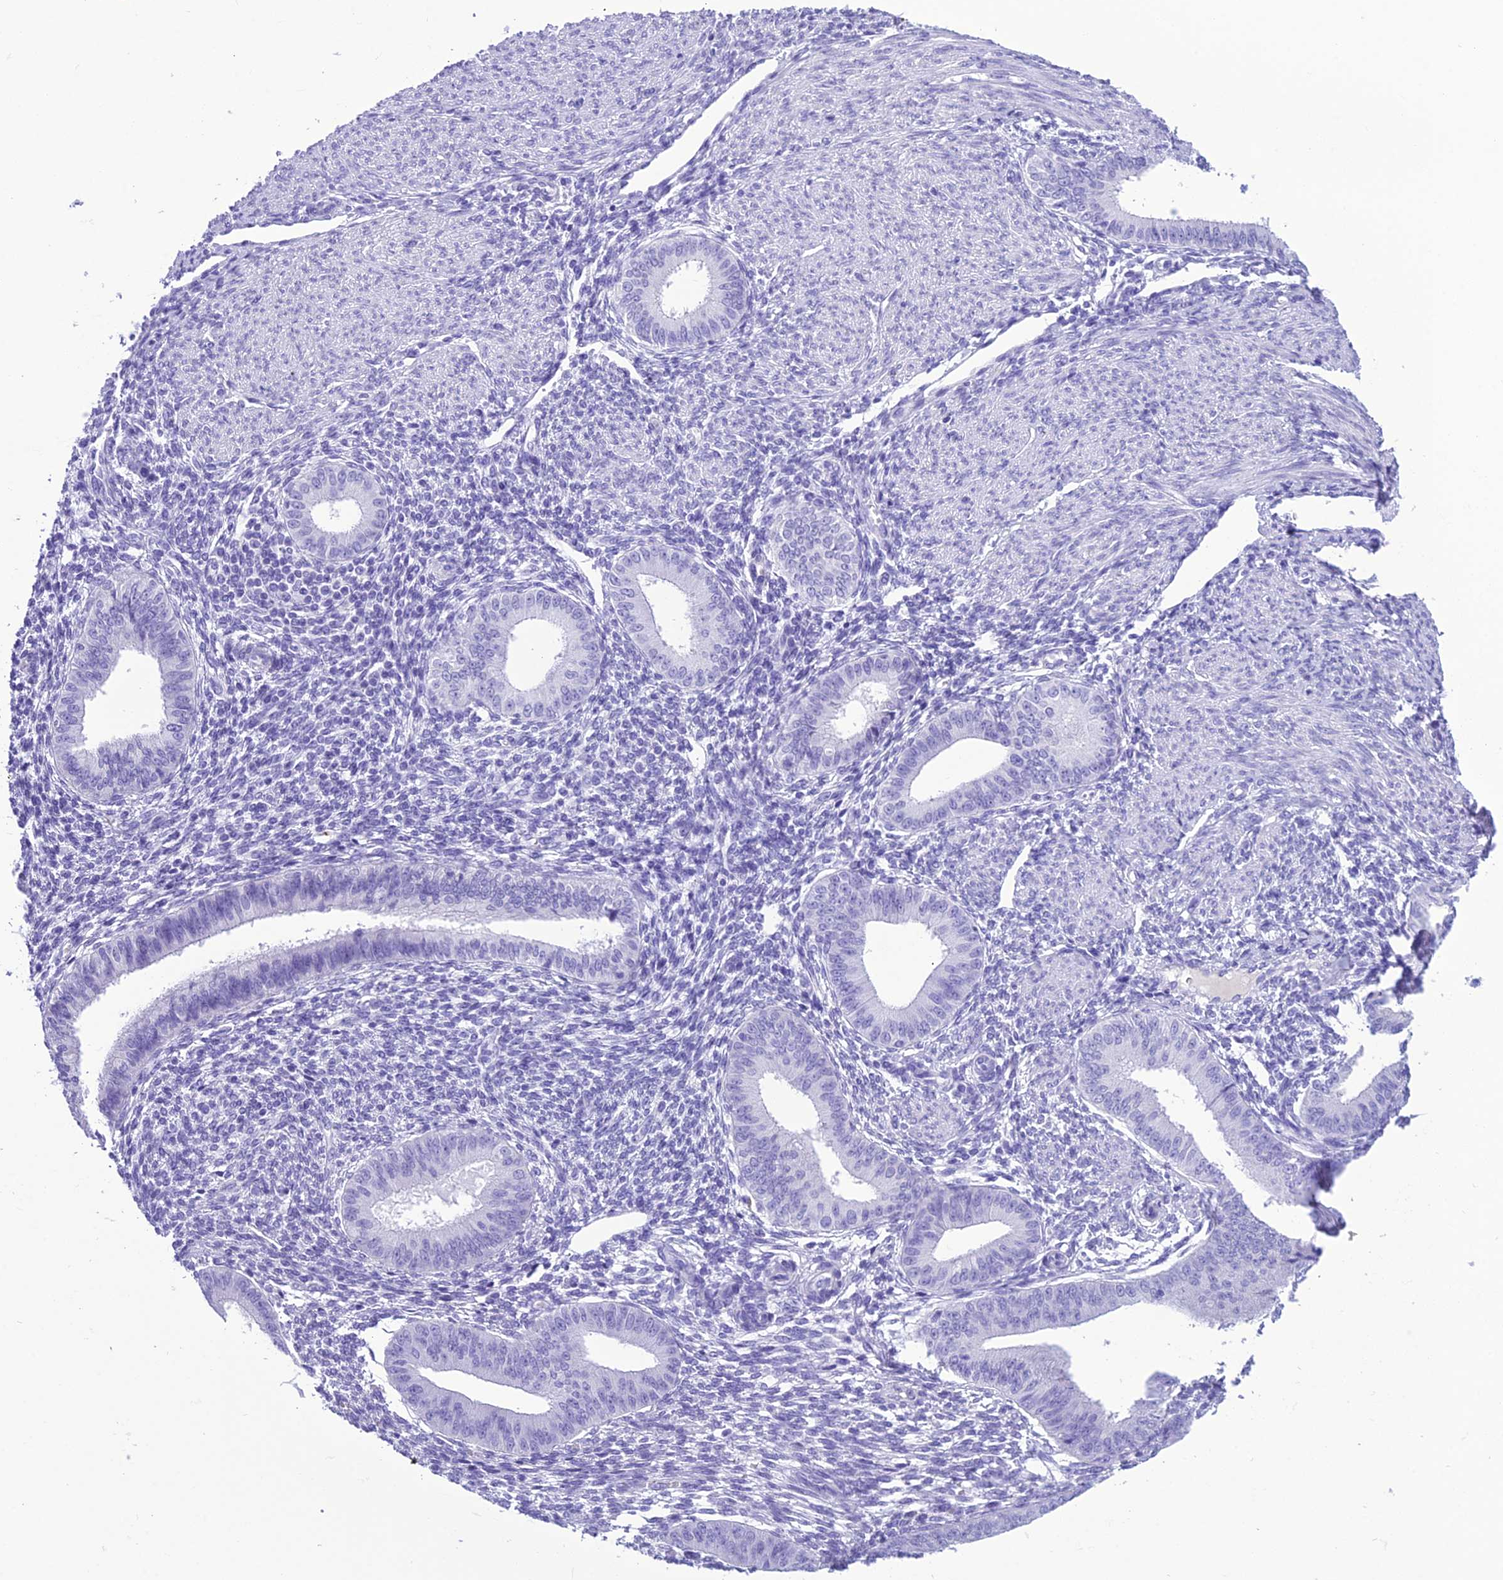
{"staining": {"intensity": "negative", "quantity": "none", "location": "none"}, "tissue": "endometrium", "cell_type": "Cells in endometrial stroma", "image_type": "normal", "snomed": [{"axis": "morphology", "description": "Normal tissue, NOS"}, {"axis": "topography", "description": "Uterus"}, {"axis": "topography", "description": "Endometrium"}], "caption": "Micrograph shows no protein positivity in cells in endometrial stroma of normal endometrium.", "gene": "TRAM1L1", "patient": {"sex": "female", "age": 48}}